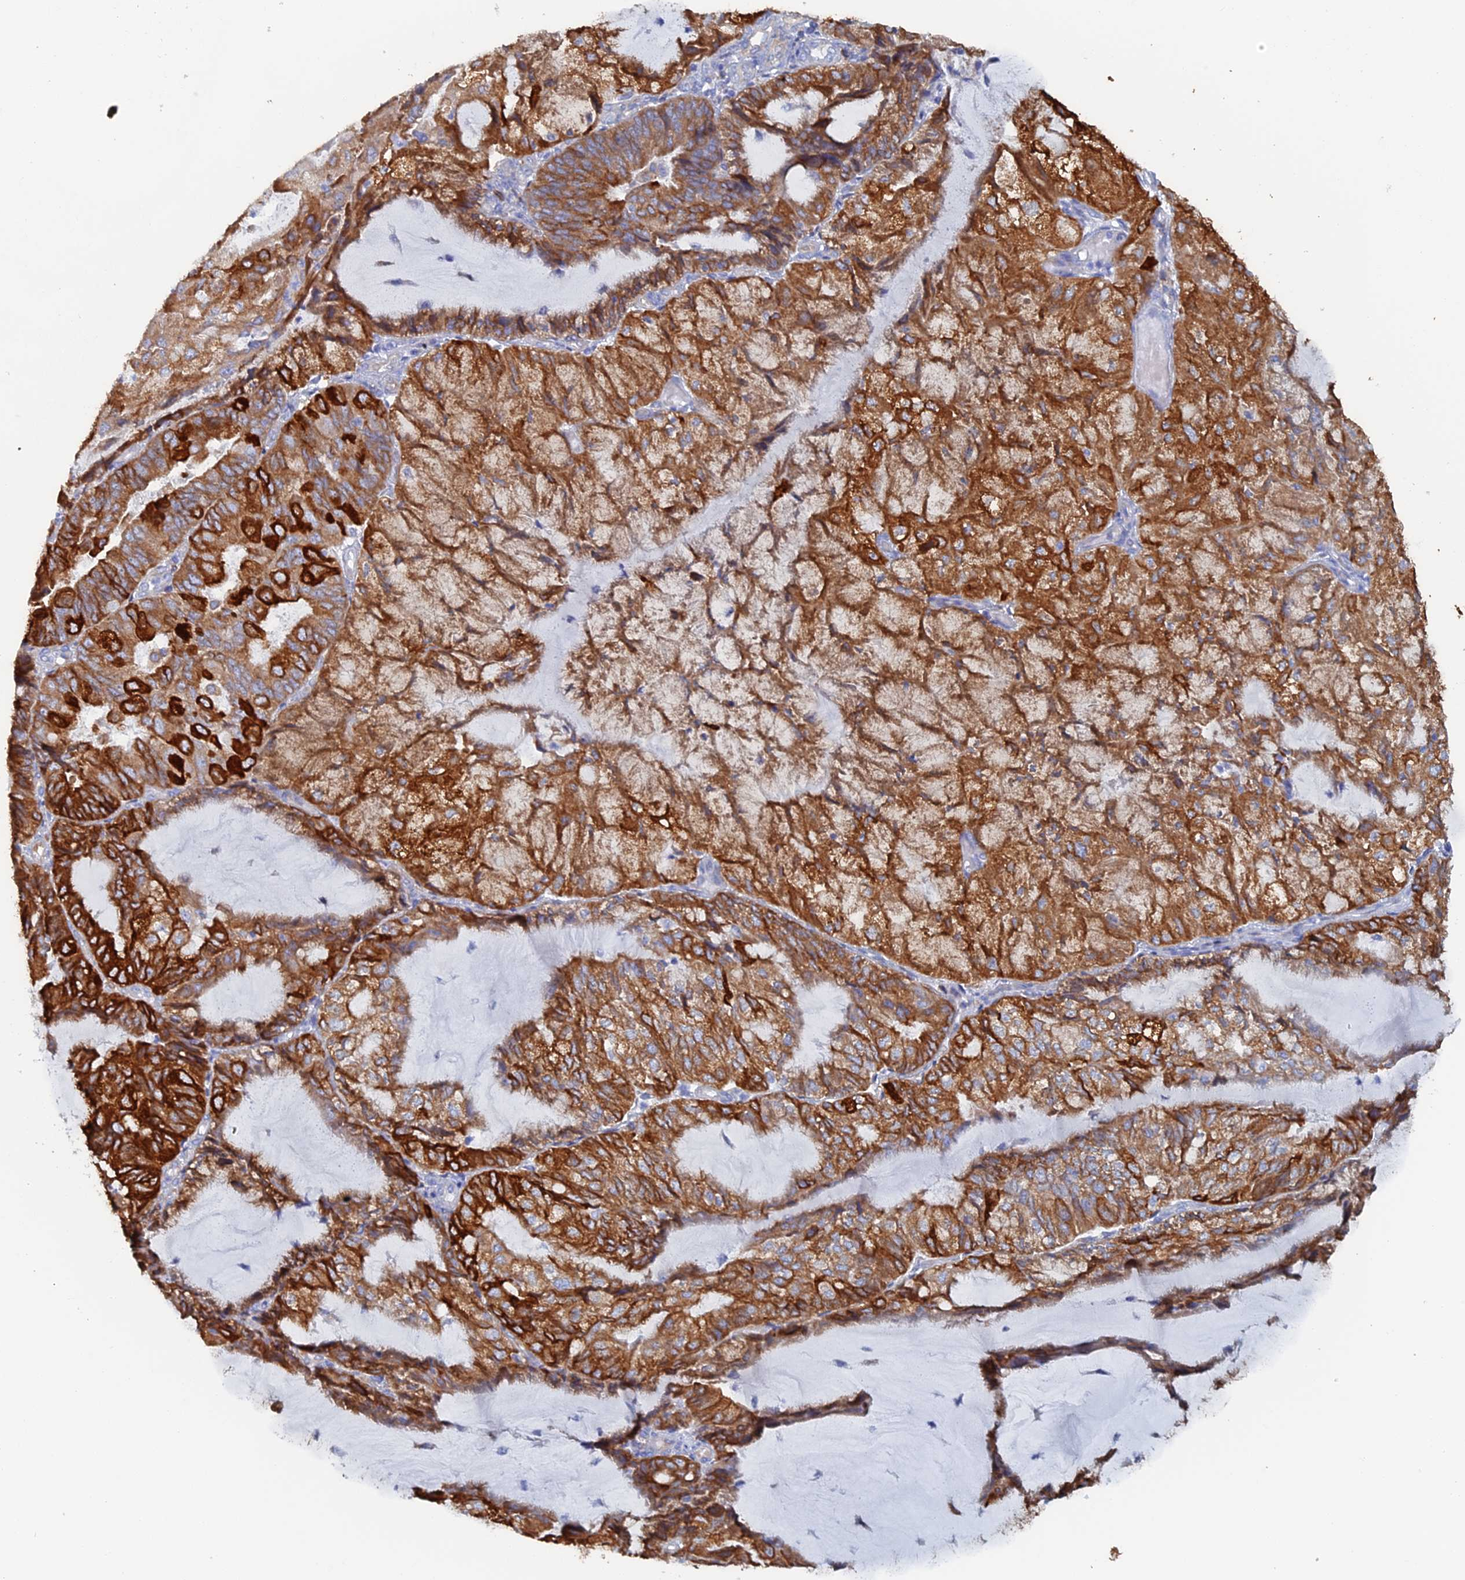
{"staining": {"intensity": "strong", "quantity": ">75%", "location": "cytoplasmic/membranous"}, "tissue": "endometrial cancer", "cell_type": "Tumor cells", "image_type": "cancer", "snomed": [{"axis": "morphology", "description": "Adenocarcinoma, NOS"}, {"axis": "topography", "description": "Endometrium"}], "caption": "Immunohistochemistry photomicrograph of neoplastic tissue: endometrial cancer stained using immunohistochemistry displays high levels of strong protein expression localized specifically in the cytoplasmic/membranous of tumor cells, appearing as a cytoplasmic/membranous brown color.", "gene": "COG7", "patient": {"sex": "female", "age": 81}}